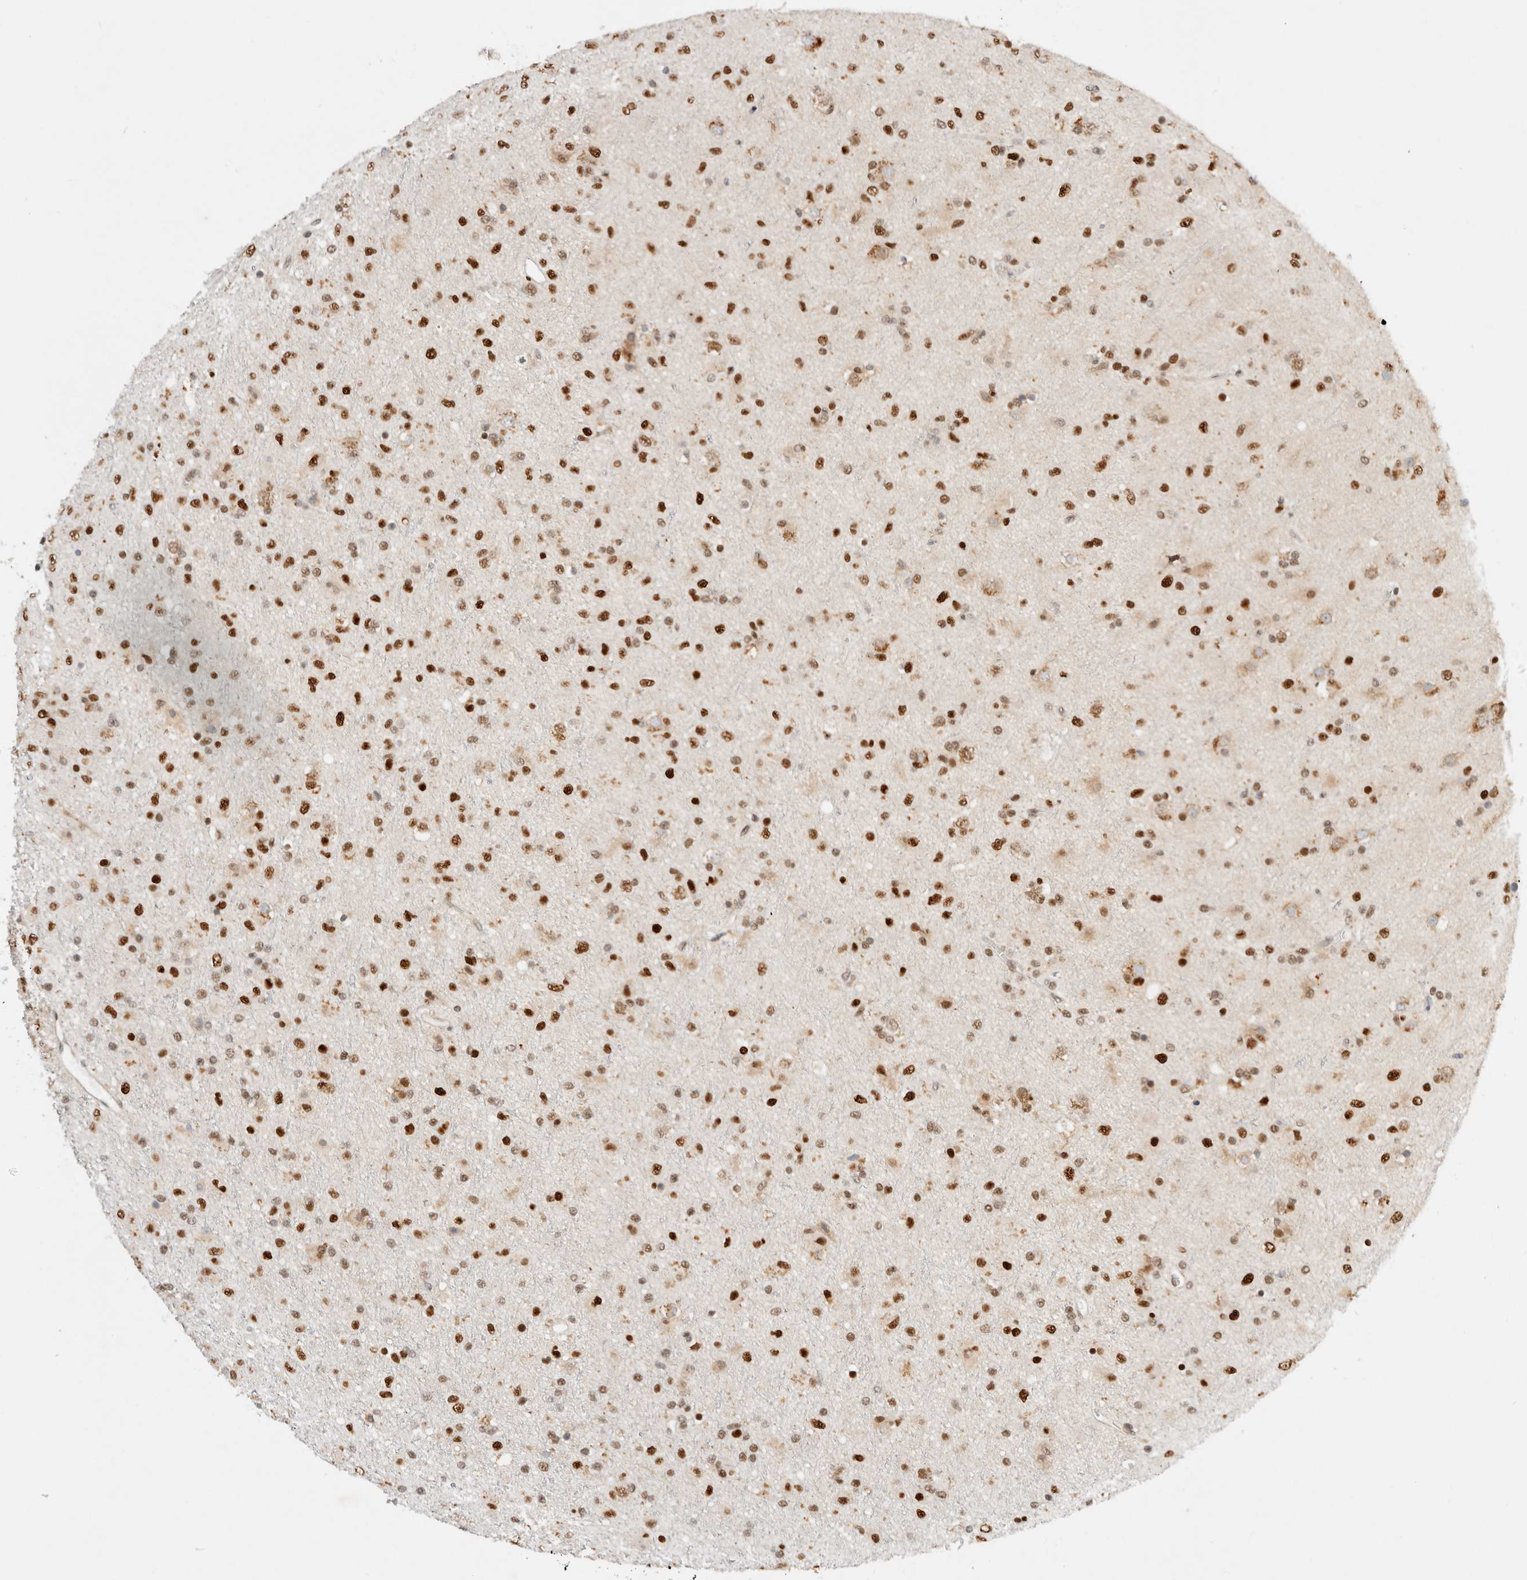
{"staining": {"intensity": "strong", "quantity": ">75%", "location": "nuclear"}, "tissue": "glioma", "cell_type": "Tumor cells", "image_type": "cancer", "snomed": [{"axis": "morphology", "description": "Glioma, malignant, Low grade"}, {"axis": "topography", "description": "Brain"}], "caption": "Immunohistochemistry (IHC) histopathology image of human low-grade glioma (malignant) stained for a protein (brown), which shows high levels of strong nuclear expression in approximately >75% of tumor cells.", "gene": "GTF2I", "patient": {"sex": "male", "age": 65}}